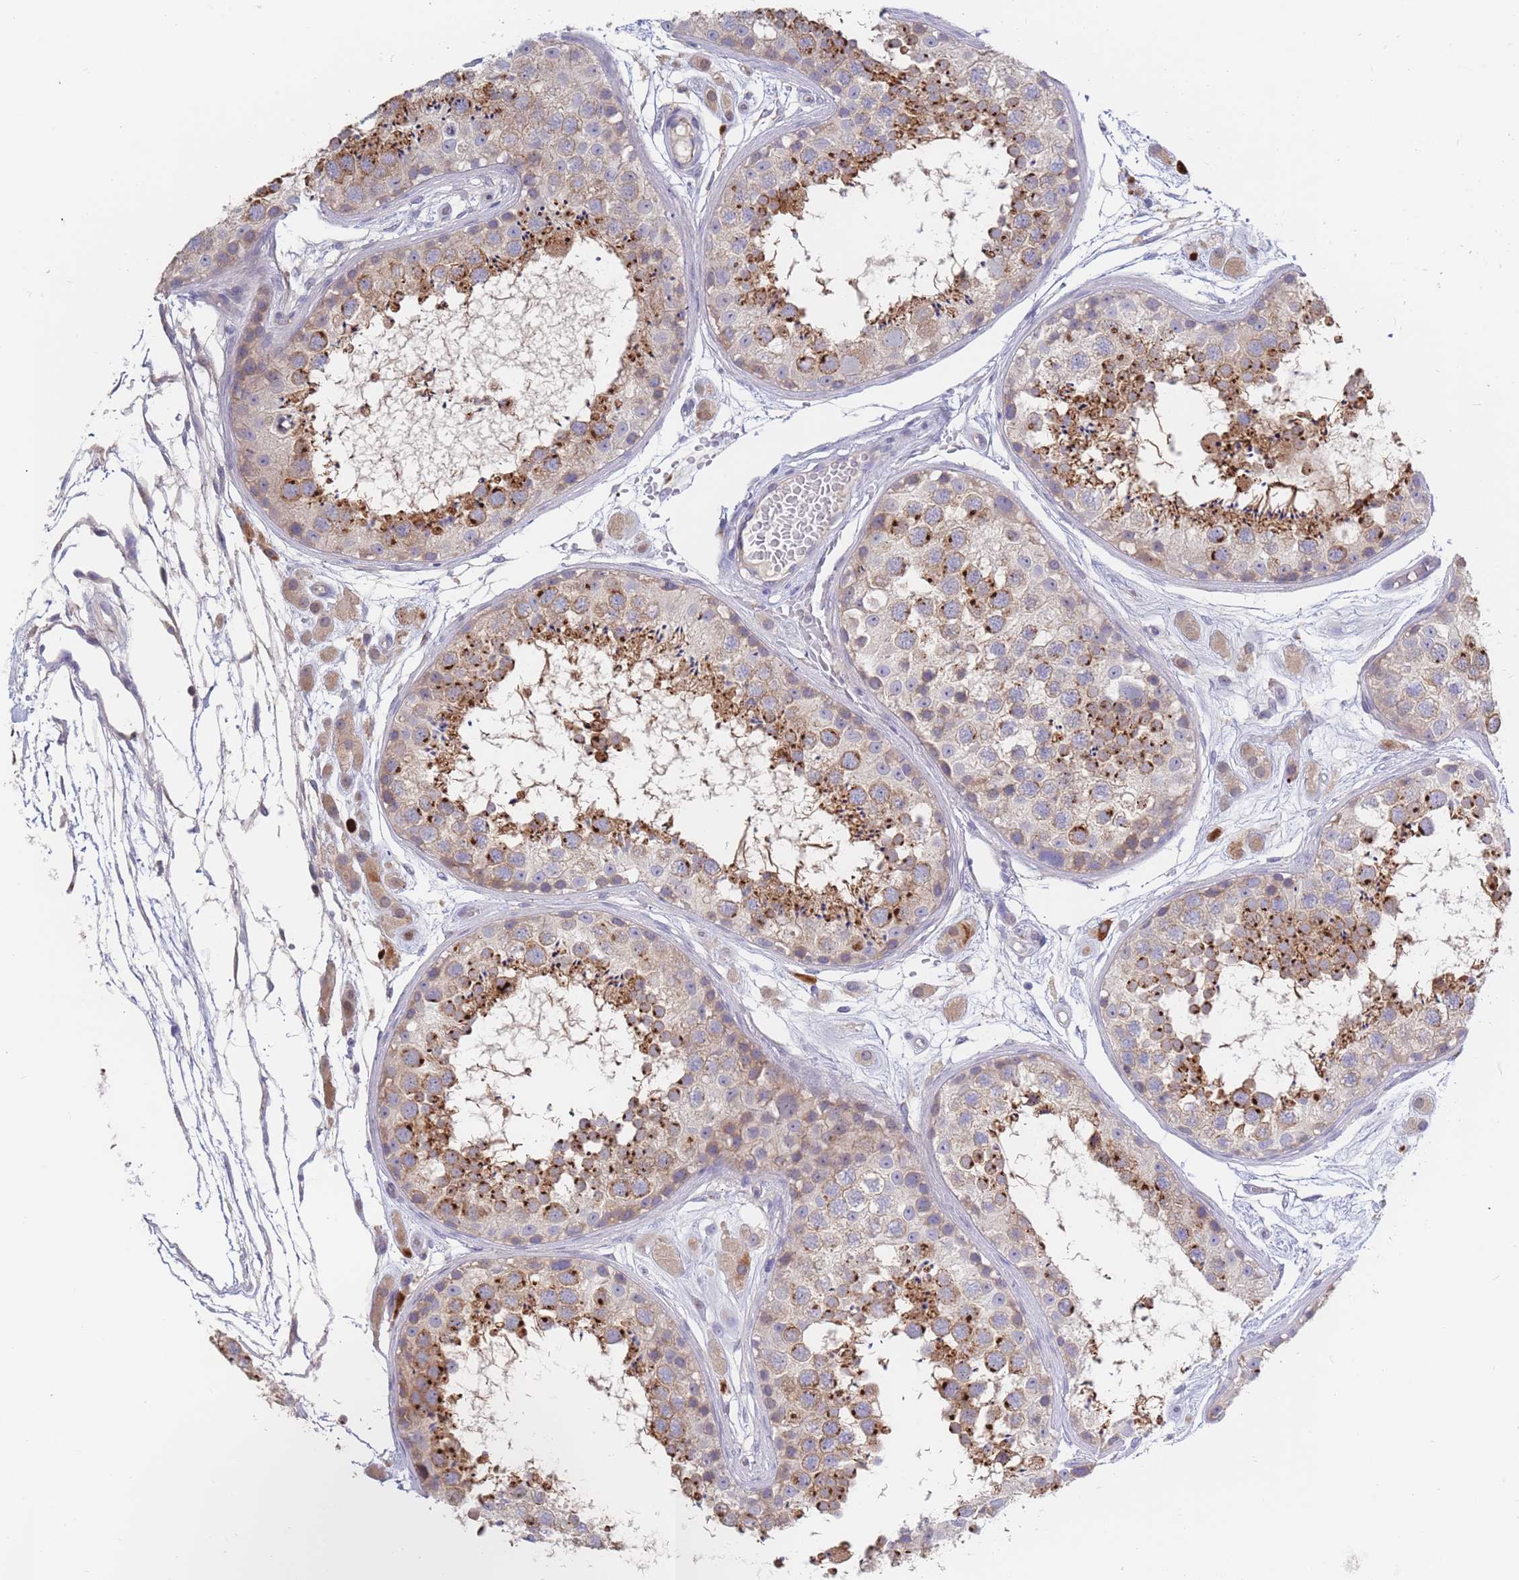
{"staining": {"intensity": "strong", "quantity": "<25%", "location": "cytoplasmic/membranous"}, "tissue": "testis", "cell_type": "Cells in seminiferous ducts", "image_type": "normal", "snomed": [{"axis": "morphology", "description": "Normal tissue, NOS"}, {"axis": "topography", "description": "Testis"}], "caption": "Cells in seminiferous ducts exhibit medium levels of strong cytoplasmic/membranous expression in about <25% of cells in unremarkable testis.", "gene": "BORCS5", "patient": {"sex": "male", "age": 25}}